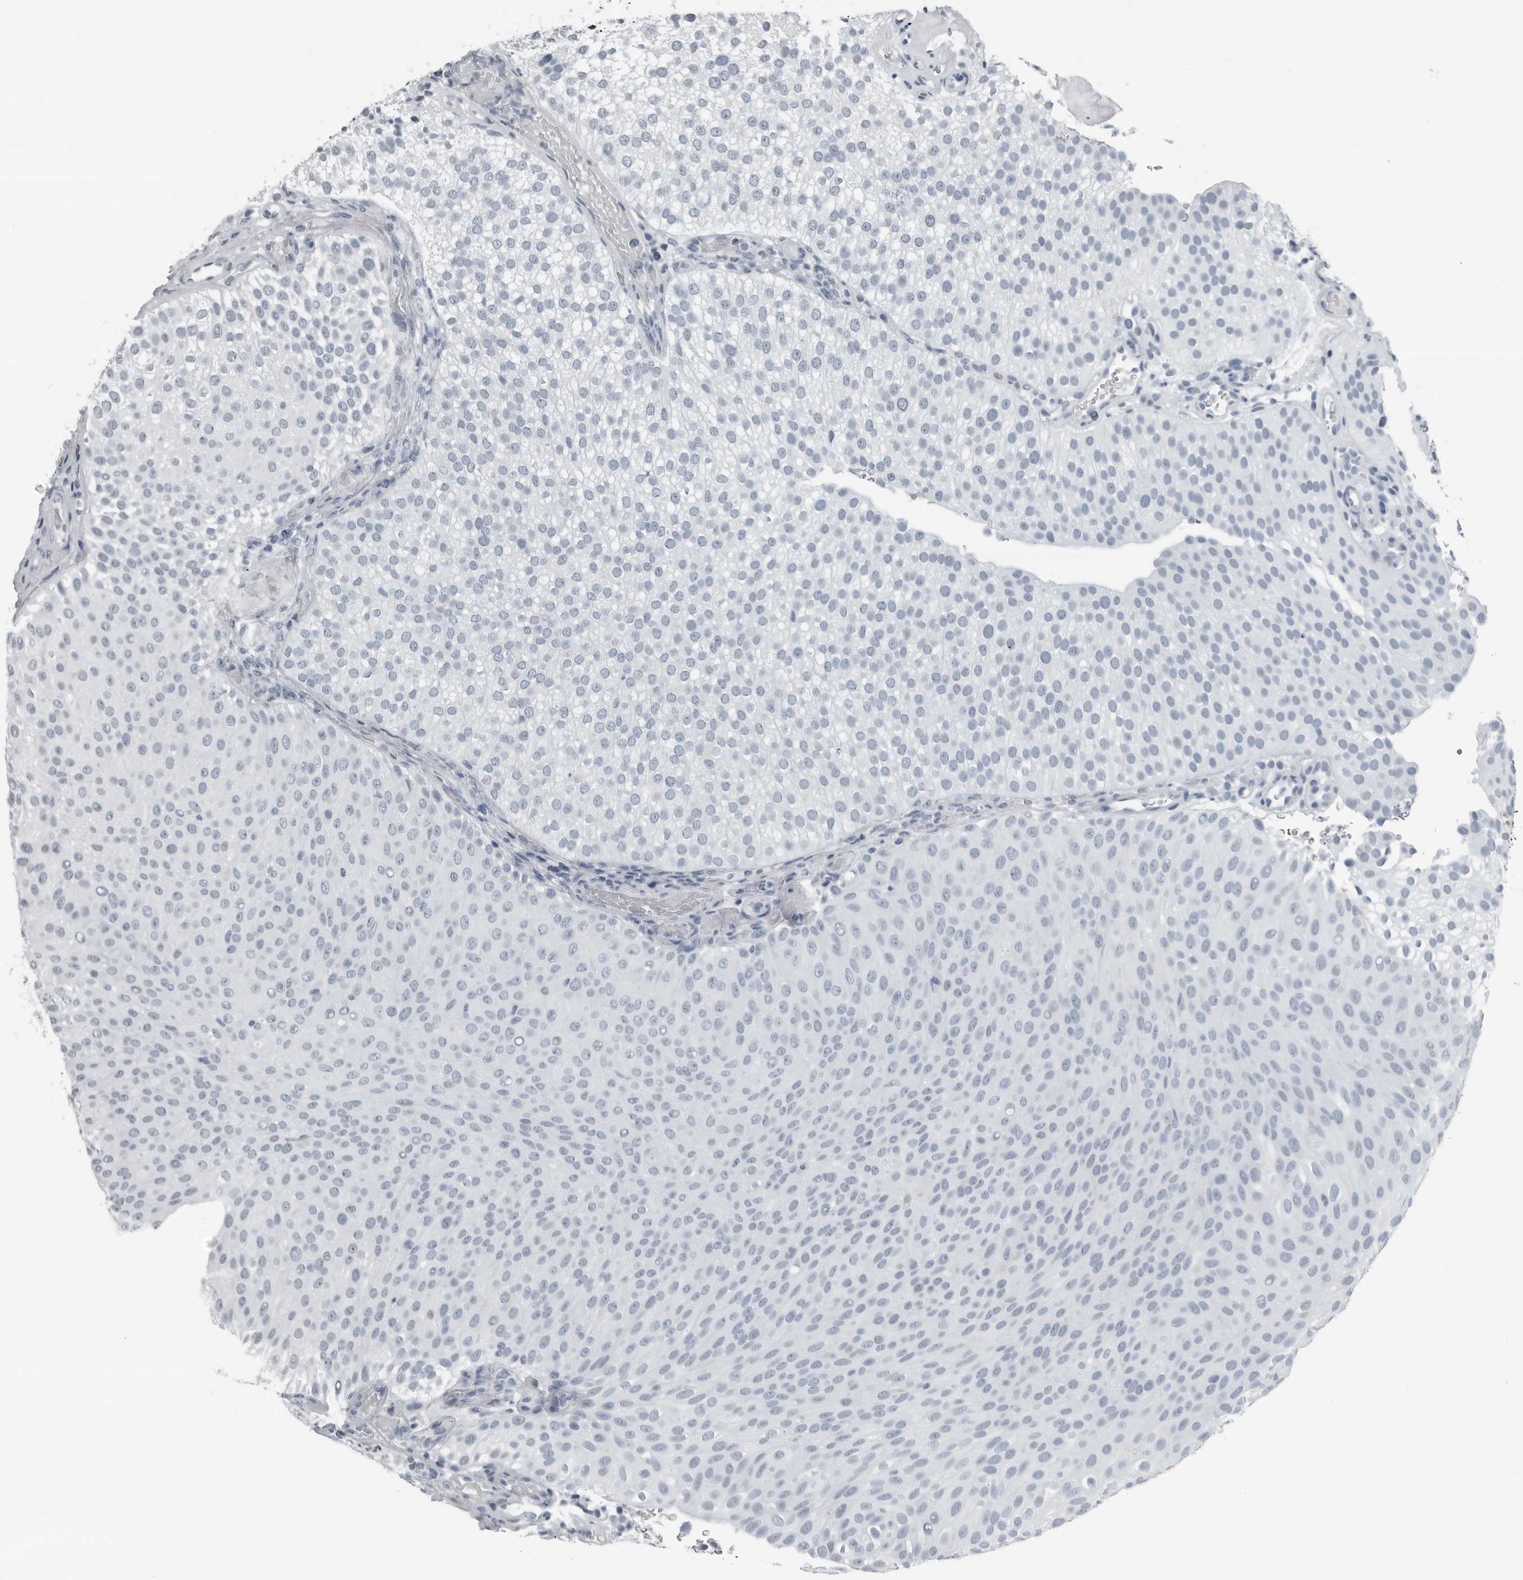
{"staining": {"intensity": "negative", "quantity": "none", "location": "none"}, "tissue": "urothelial cancer", "cell_type": "Tumor cells", "image_type": "cancer", "snomed": [{"axis": "morphology", "description": "Urothelial carcinoma, Low grade"}, {"axis": "topography", "description": "Urinary bladder"}], "caption": "Immunohistochemistry (IHC) of human urothelial carcinoma (low-grade) shows no expression in tumor cells.", "gene": "PRSS1", "patient": {"sex": "male", "age": 78}}